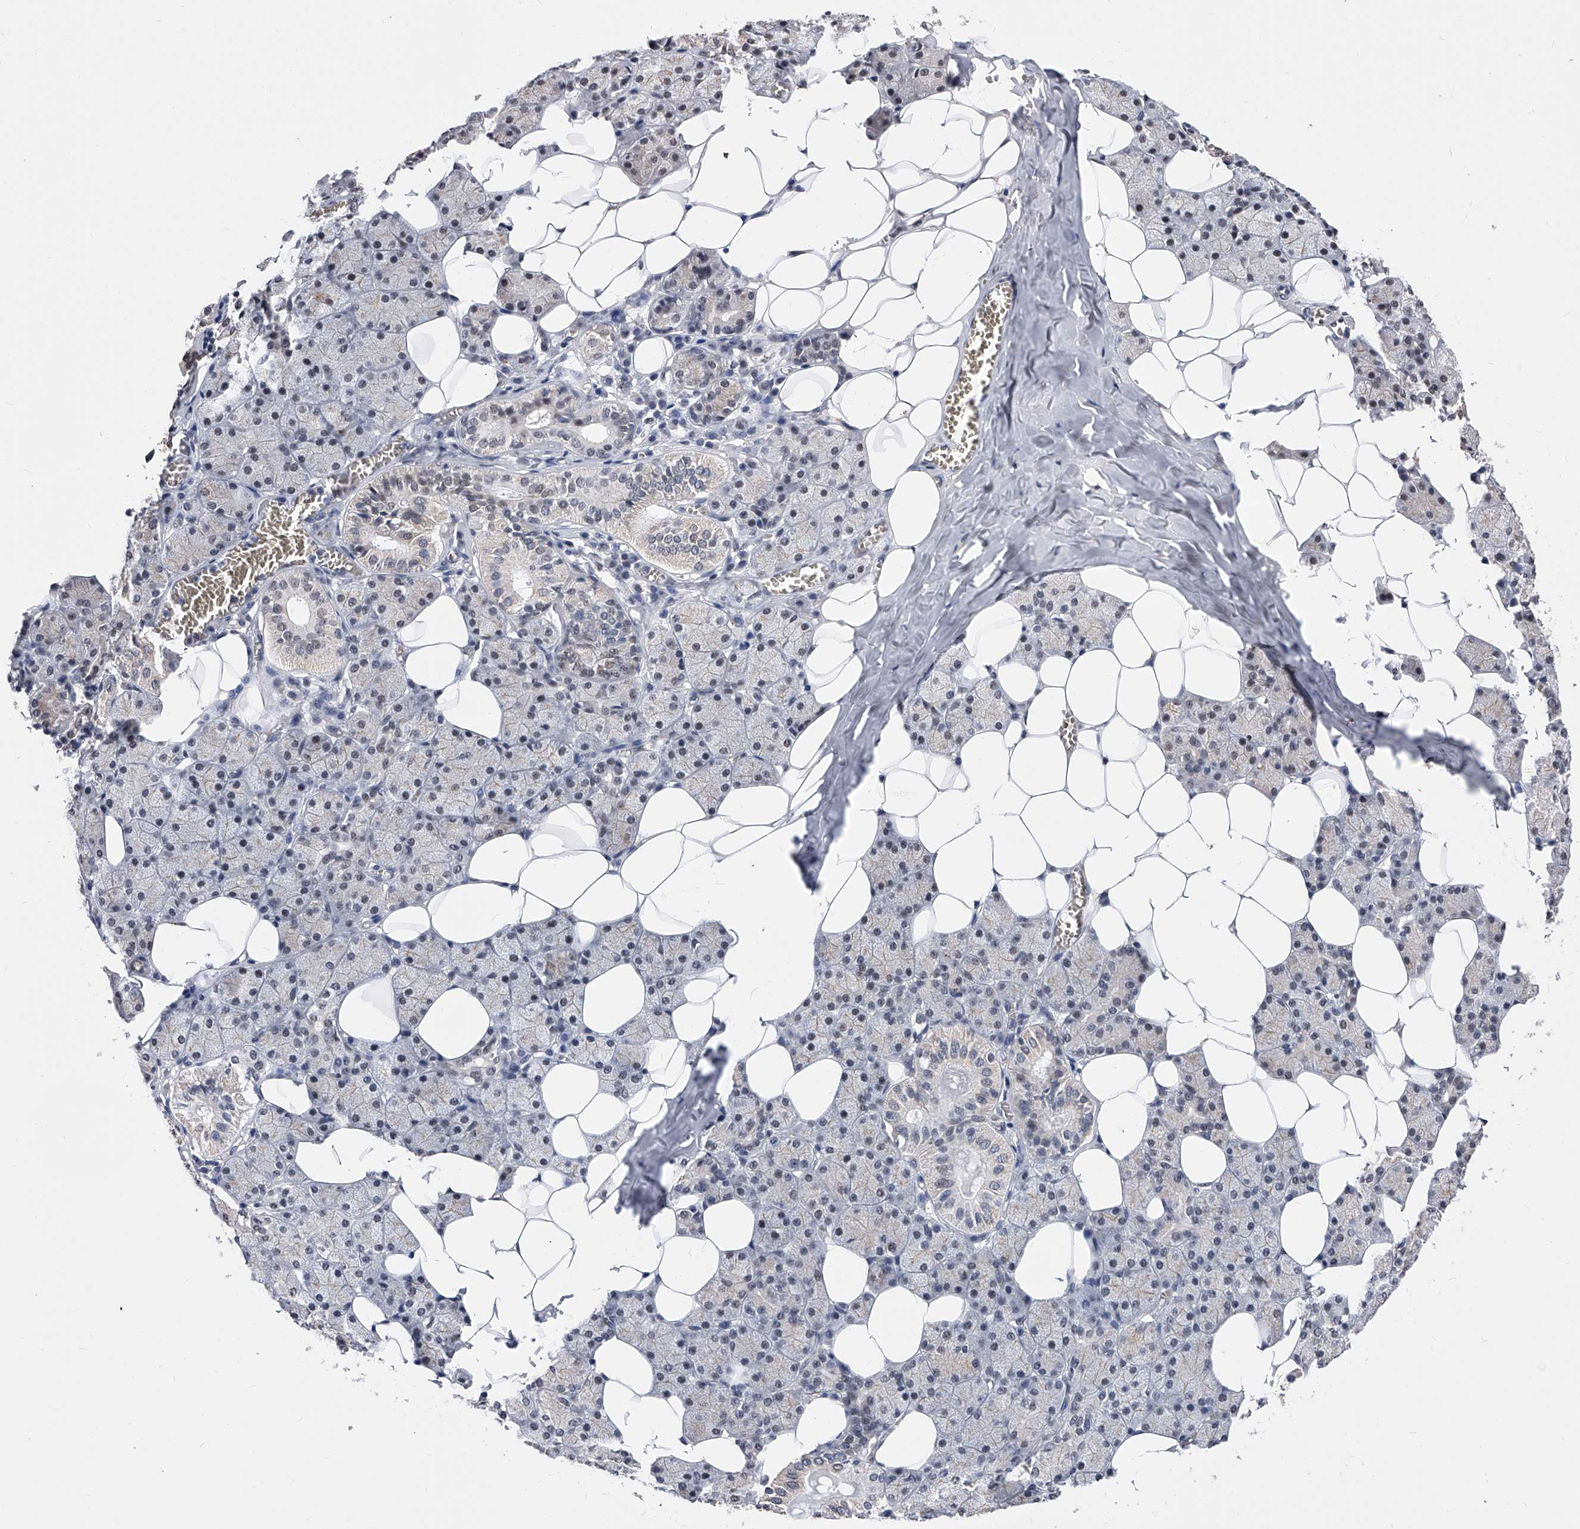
{"staining": {"intensity": "weak", "quantity": "<25%", "location": "cytoplasmic/membranous"}, "tissue": "salivary gland", "cell_type": "Glandular cells", "image_type": "normal", "snomed": [{"axis": "morphology", "description": "Normal tissue, NOS"}, {"axis": "topography", "description": "Salivary gland"}], "caption": "Protein analysis of unremarkable salivary gland displays no significant positivity in glandular cells. Brightfield microscopy of immunohistochemistry stained with DAB (brown) and hematoxylin (blue), captured at high magnification.", "gene": "ZNF529", "patient": {"sex": "female", "age": 33}}